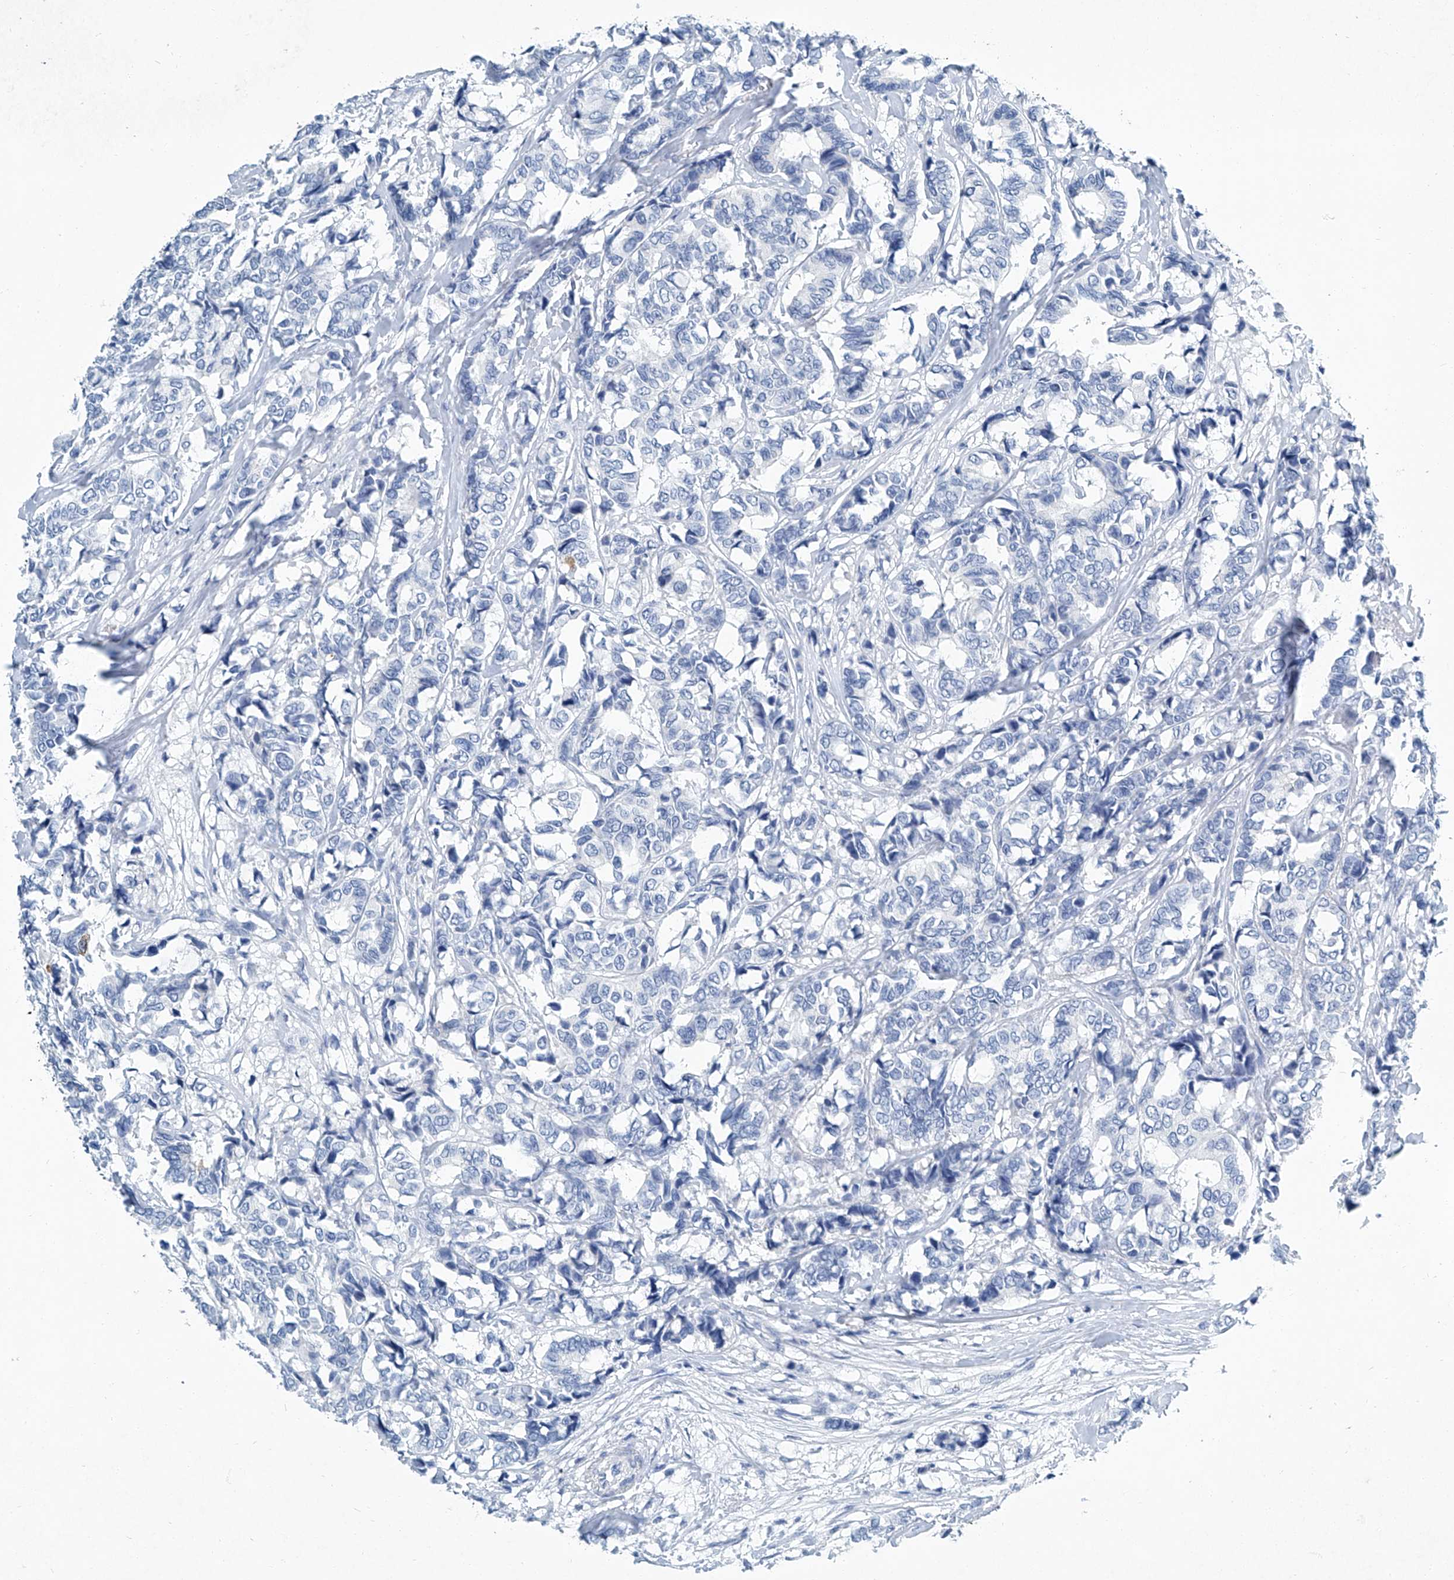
{"staining": {"intensity": "negative", "quantity": "none", "location": "none"}, "tissue": "breast cancer", "cell_type": "Tumor cells", "image_type": "cancer", "snomed": [{"axis": "morphology", "description": "Duct carcinoma"}, {"axis": "topography", "description": "Breast"}], "caption": "This is an immunohistochemistry micrograph of intraductal carcinoma (breast). There is no positivity in tumor cells.", "gene": "CYP2A7", "patient": {"sex": "female", "age": 87}}